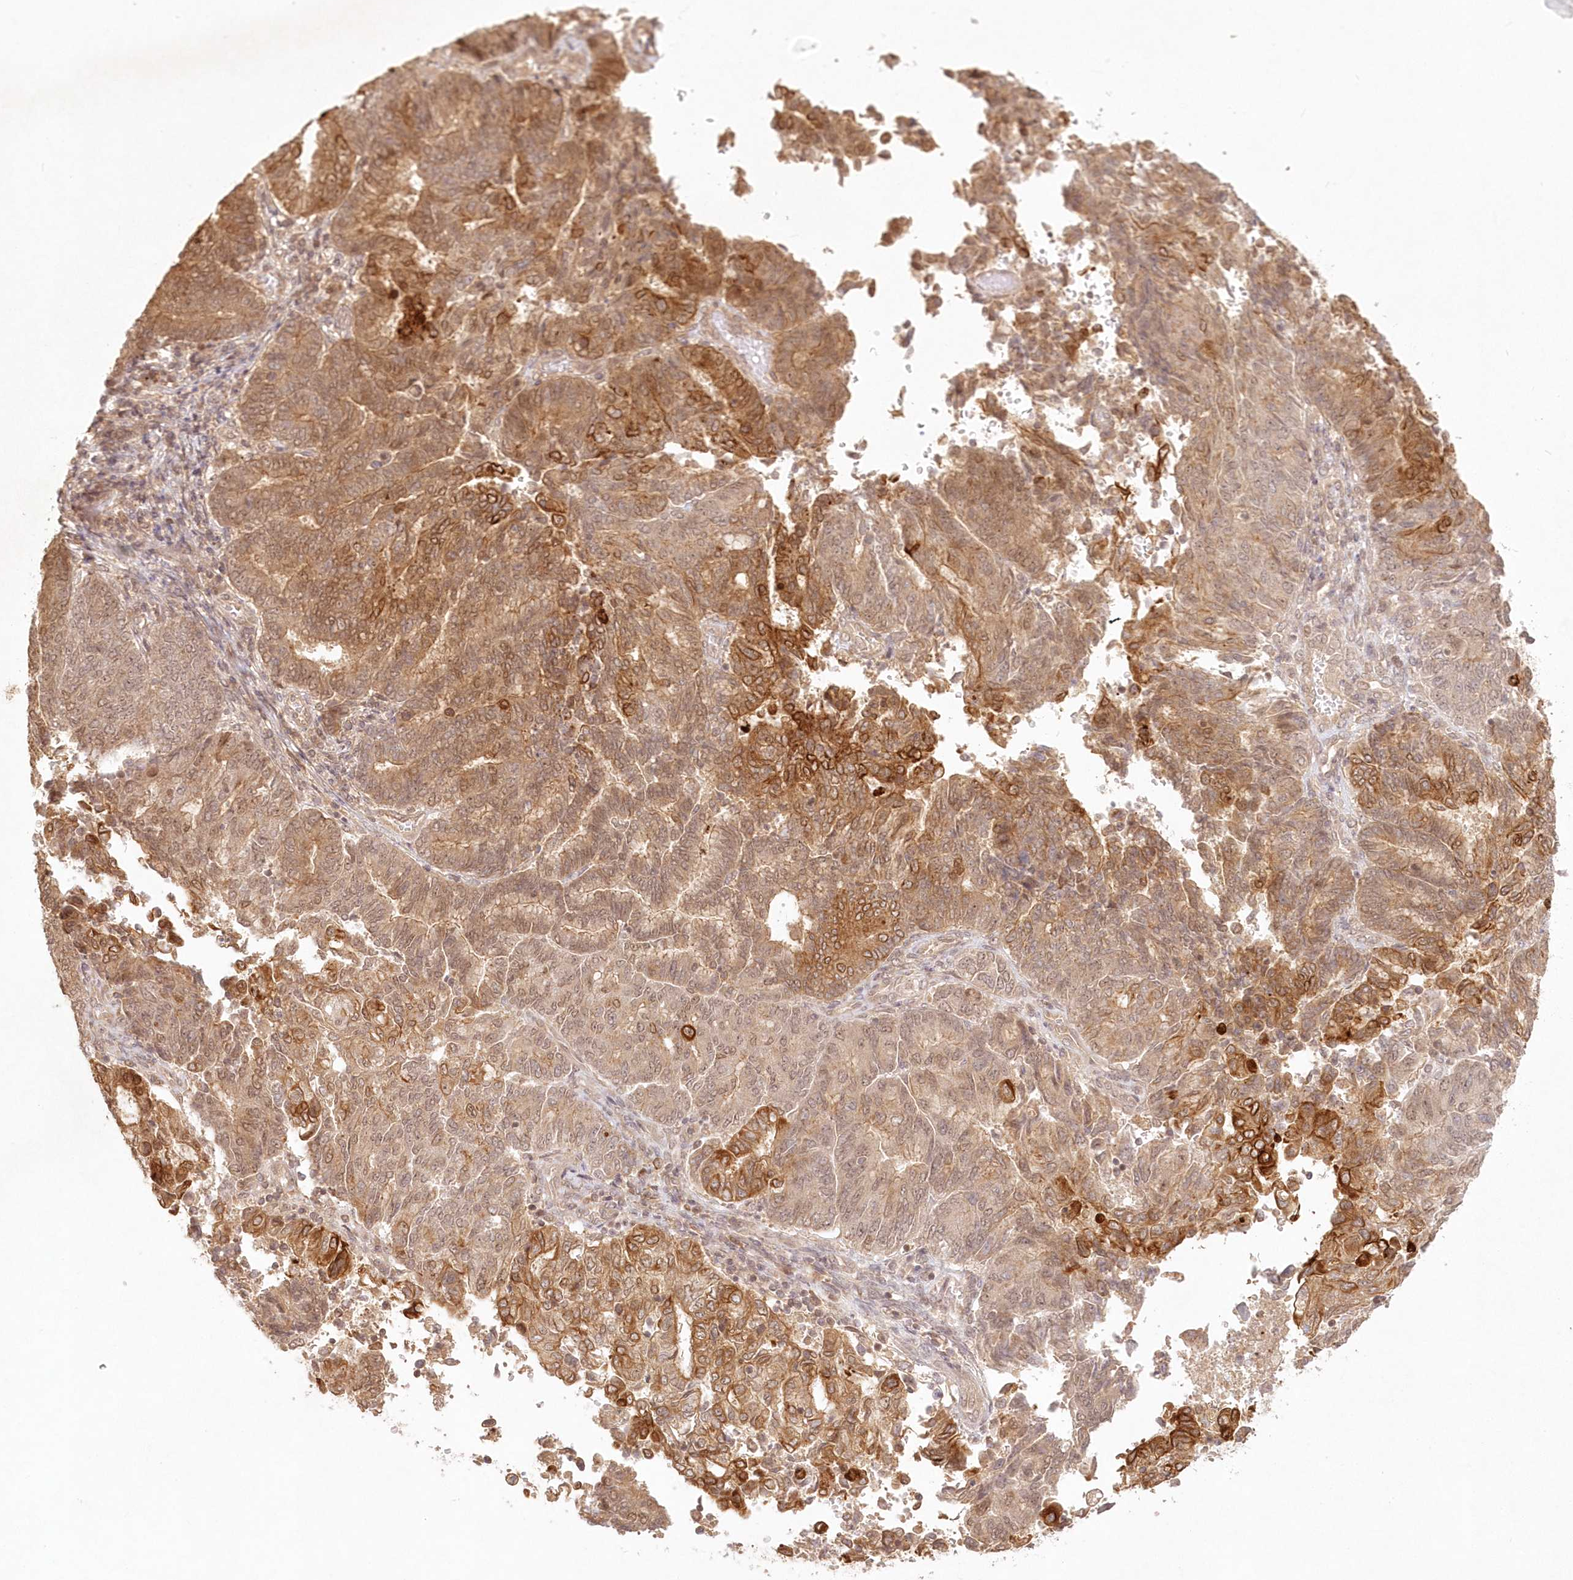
{"staining": {"intensity": "moderate", "quantity": ">75%", "location": "cytoplasmic/membranous,nuclear"}, "tissue": "endometrial cancer", "cell_type": "Tumor cells", "image_type": "cancer", "snomed": [{"axis": "morphology", "description": "Adenocarcinoma, NOS"}, {"axis": "topography", "description": "Endometrium"}], "caption": "An IHC image of neoplastic tissue is shown. Protein staining in brown shows moderate cytoplasmic/membranous and nuclear positivity in endometrial adenocarcinoma within tumor cells. (brown staining indicates protein expression, while blue staining denotes nuclei).", "gene": "KIAA0232", "patient": {"sex": "female", "age": 80}}